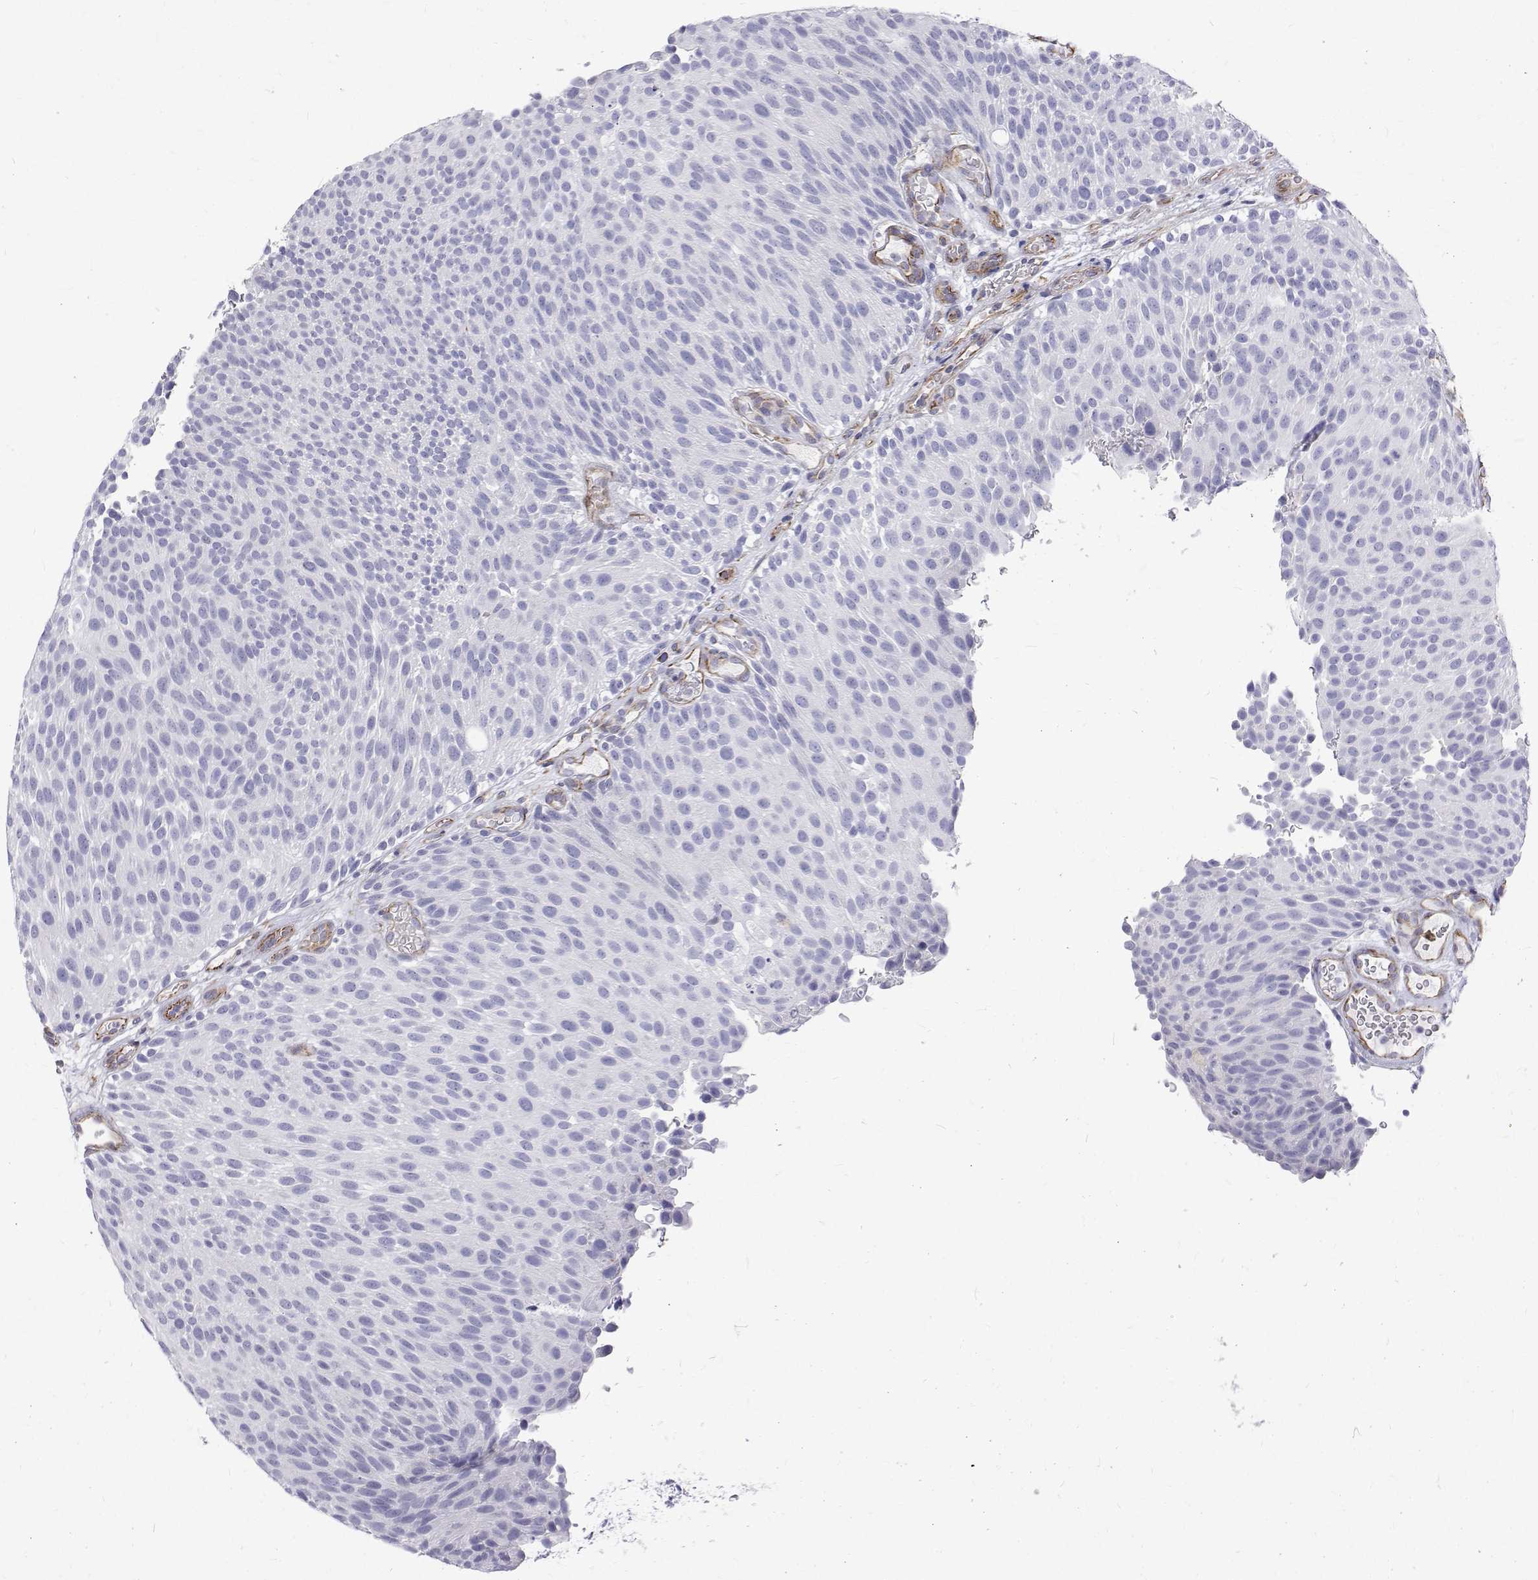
{"staining": {"intensity": "negative", "quantity": "none", "location": "none"}, "tissue": "urothelial cancer", "cell_type": "Tumor cells", "image_type": "cancer", "snomed": [{"axis": "morphology", "description": "Urothelial carcinoma, Low grade"}, {"axis": "topography", "description": "Urinary bladder"}], "caption": "Urothelial cancer stained for a protein using immunohistochemistry (IHC) reveals no expression tumor cells.", "gene": "OPRPN", "patient": {"sex": "male", "age": 78}}